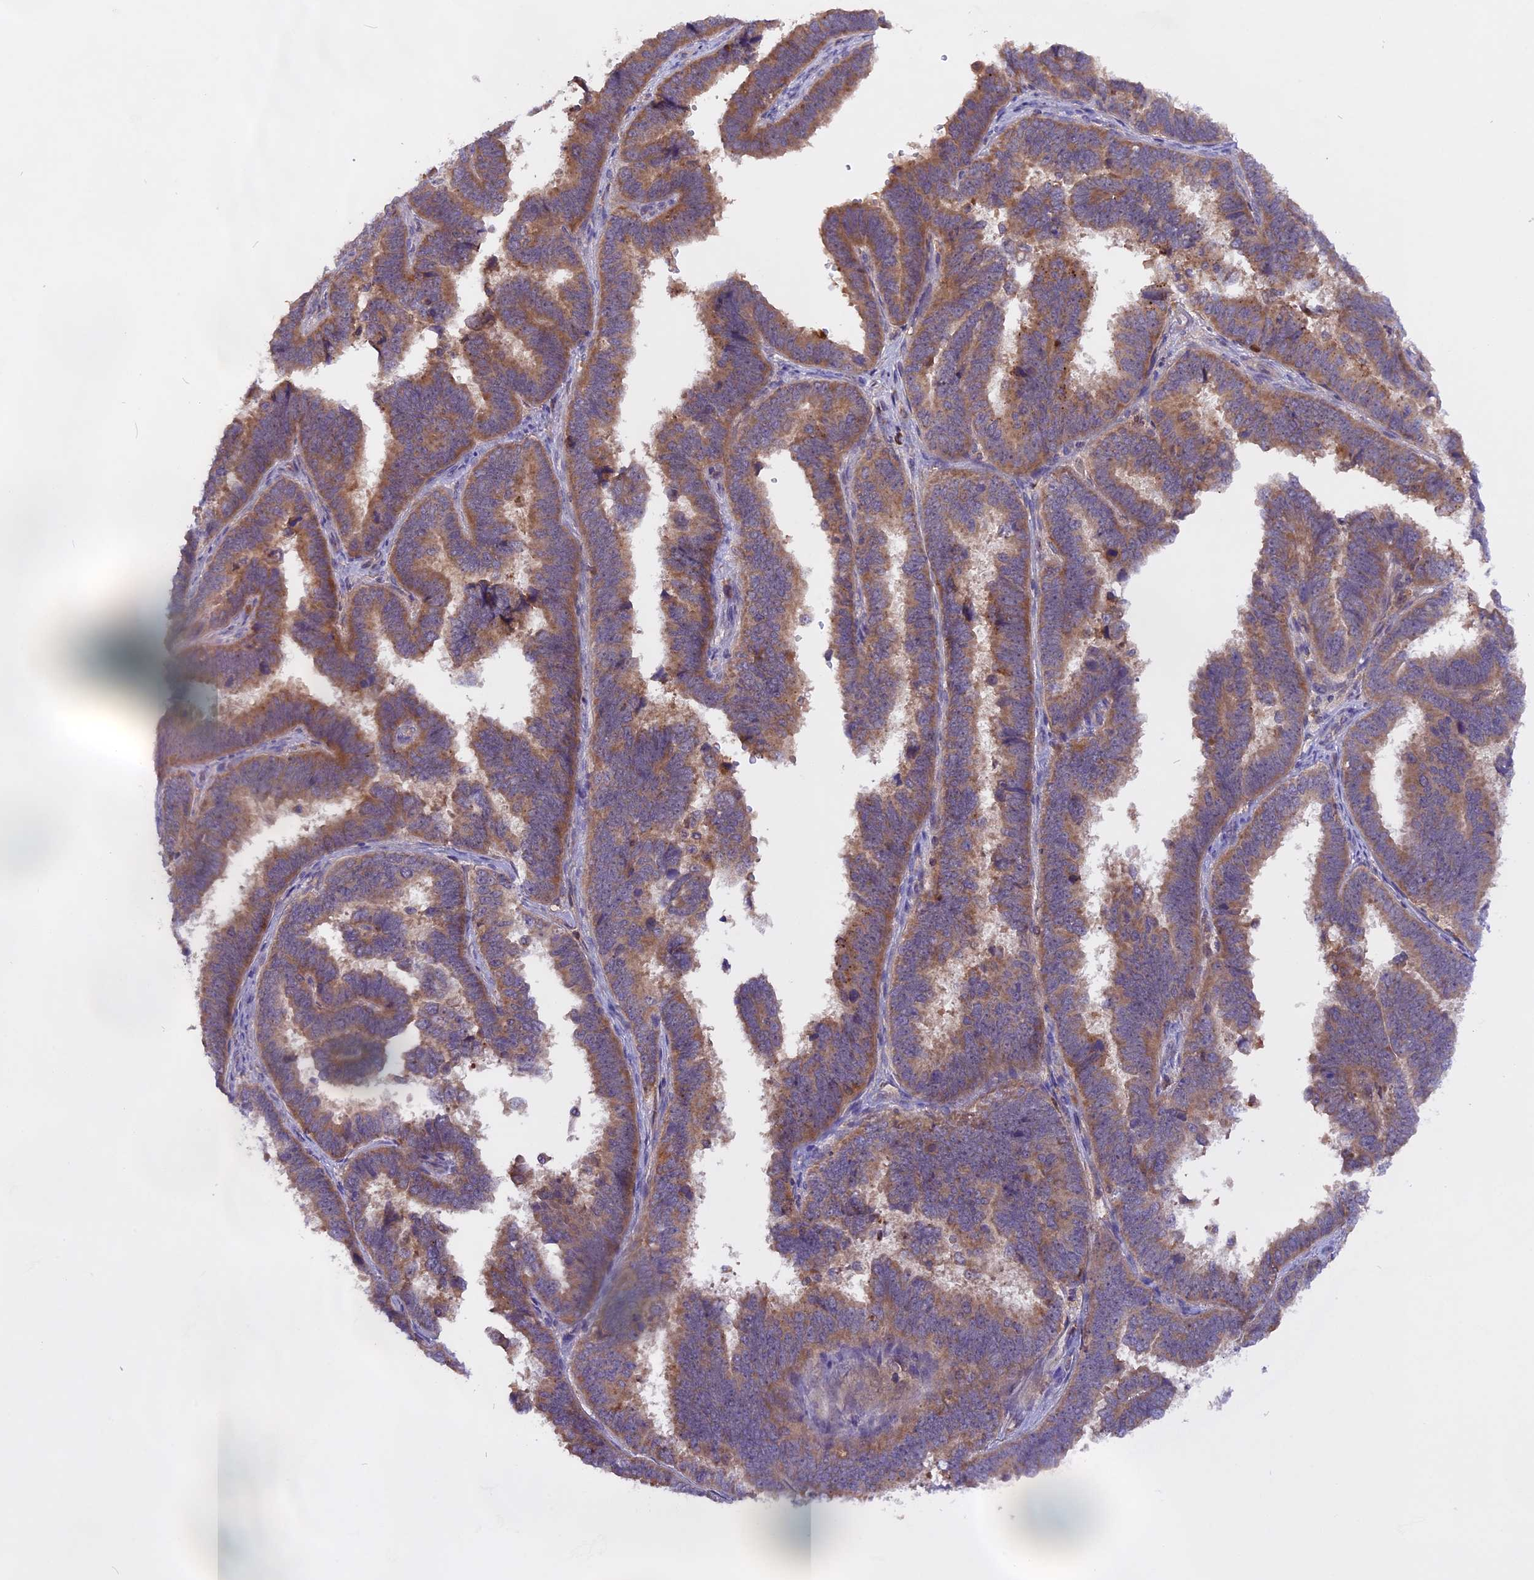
{"staining": {"intensity": "moderate", "quantity": ">75%", "location": "cytoplasmic/membranous"}, "tissue": "endometrial cancer", "cell_type": "Tumor cells", "image_type": "cancer", "snomed": [{"axis": "morphology", "description": "Adenocarcinoma, NOS"}, {"axis": "topography", "description": "Endometrium"}], "caption": "Endometrial cancer (adenocarcinoma) tissue displays moderate cytoplasmic/membranous expression in approximately >75% of tumor cells, visualized by immunohistochemistry.", "gene": "MARK4", "patient": {"sex": "female", "age": 75}}